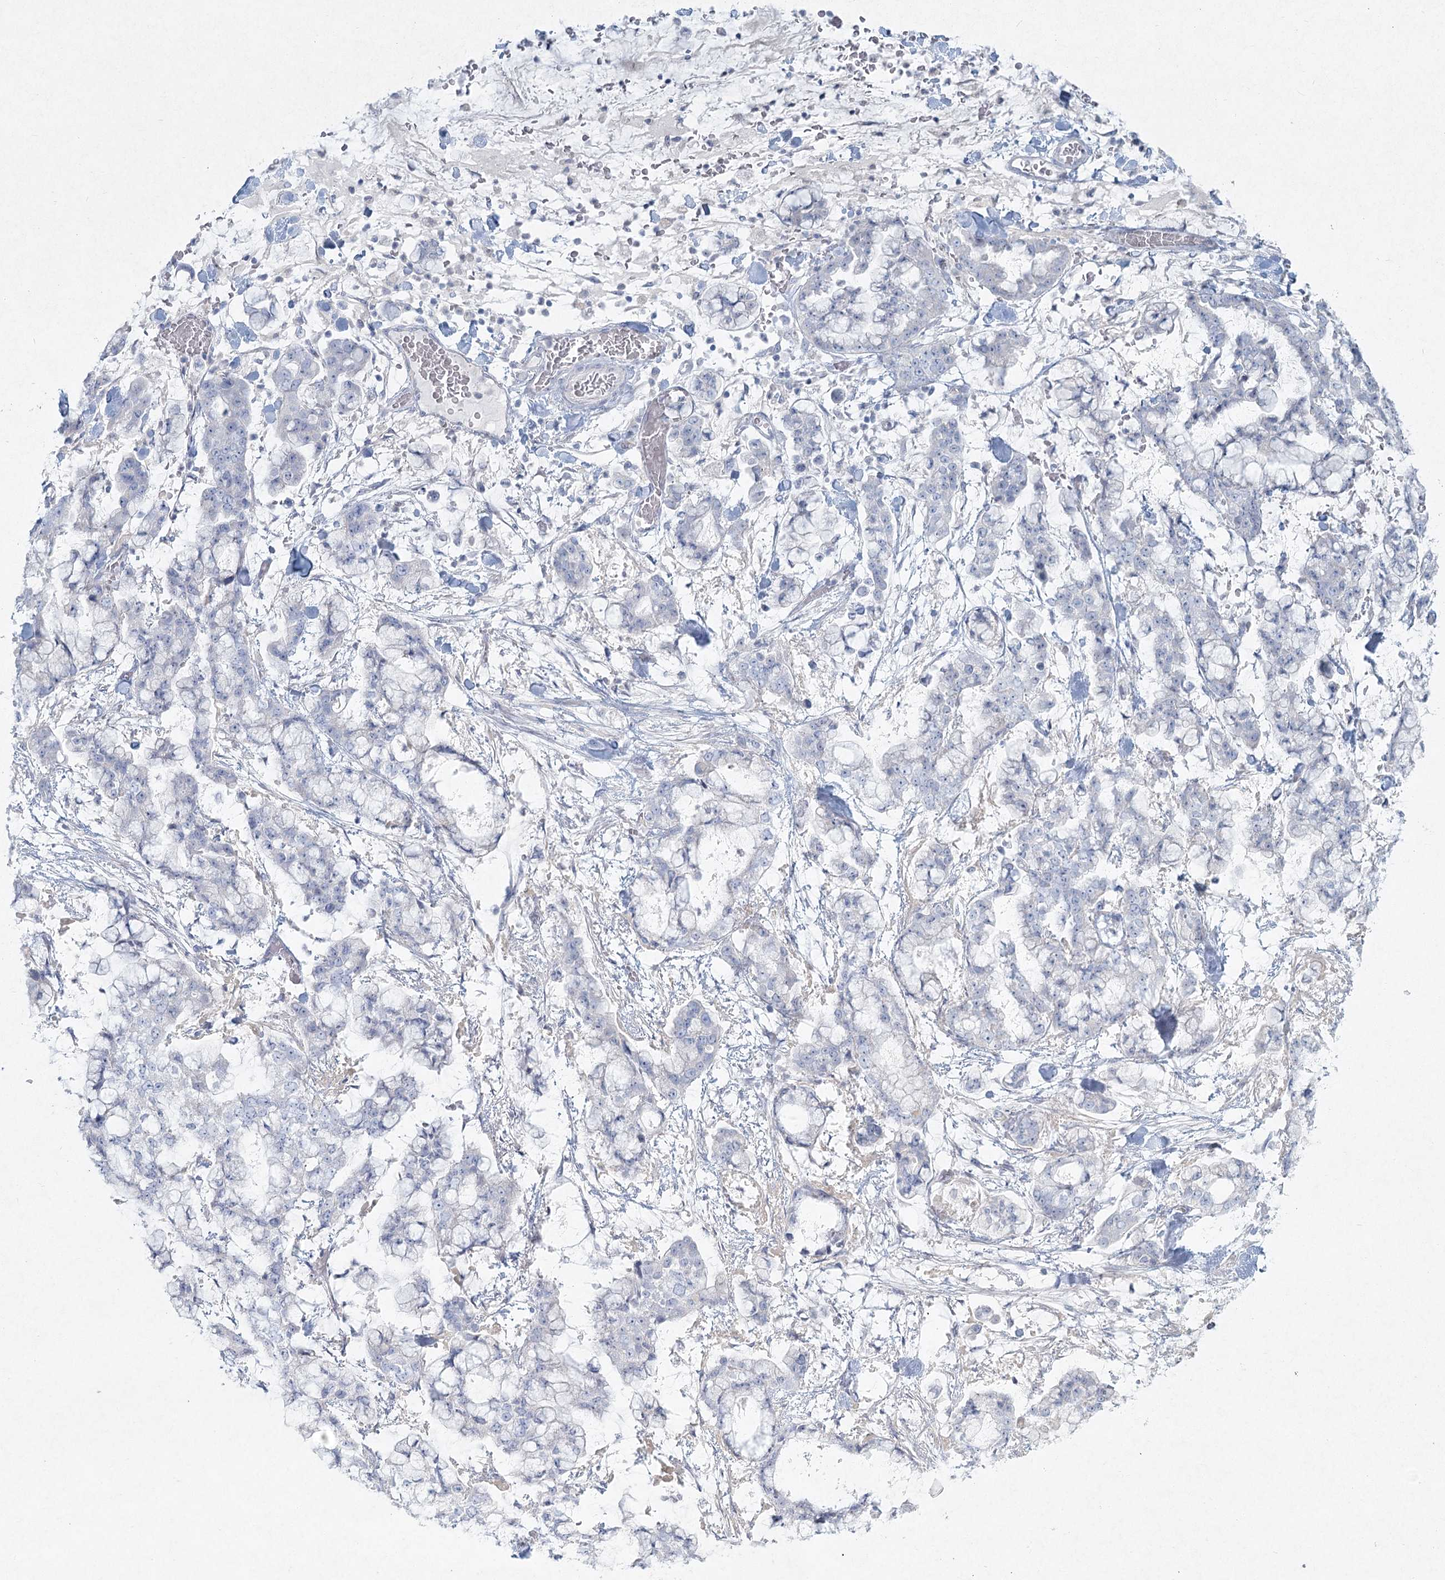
{"staining": {"intensity": "negative", "quantity": "none", "location": "none"}, "tissue": "stomach cancer", "cell_type": "Tumor cells", "image_type": "cancer", "snomed": [{"axis": "morphology", "description": "Normal tissue, NOS"}, {"axis": "morphology", "description": "Adenocarcinoma, NOS"}, {"axis": "topography", "description": "Stomach, upper"}, {"axis": "topography", "description": "Stomach"}], "caption": "An immunohistochemistry (IHC) micrograph of stomach cancer (adenocarcinoma) is shown. There is no staining in tumor cells of stomach cancer (adenocarcinoma). Nuclei are stained in blue.", "gene": "LRP2BP", "patient": {"sex": "male", "age": 76}}